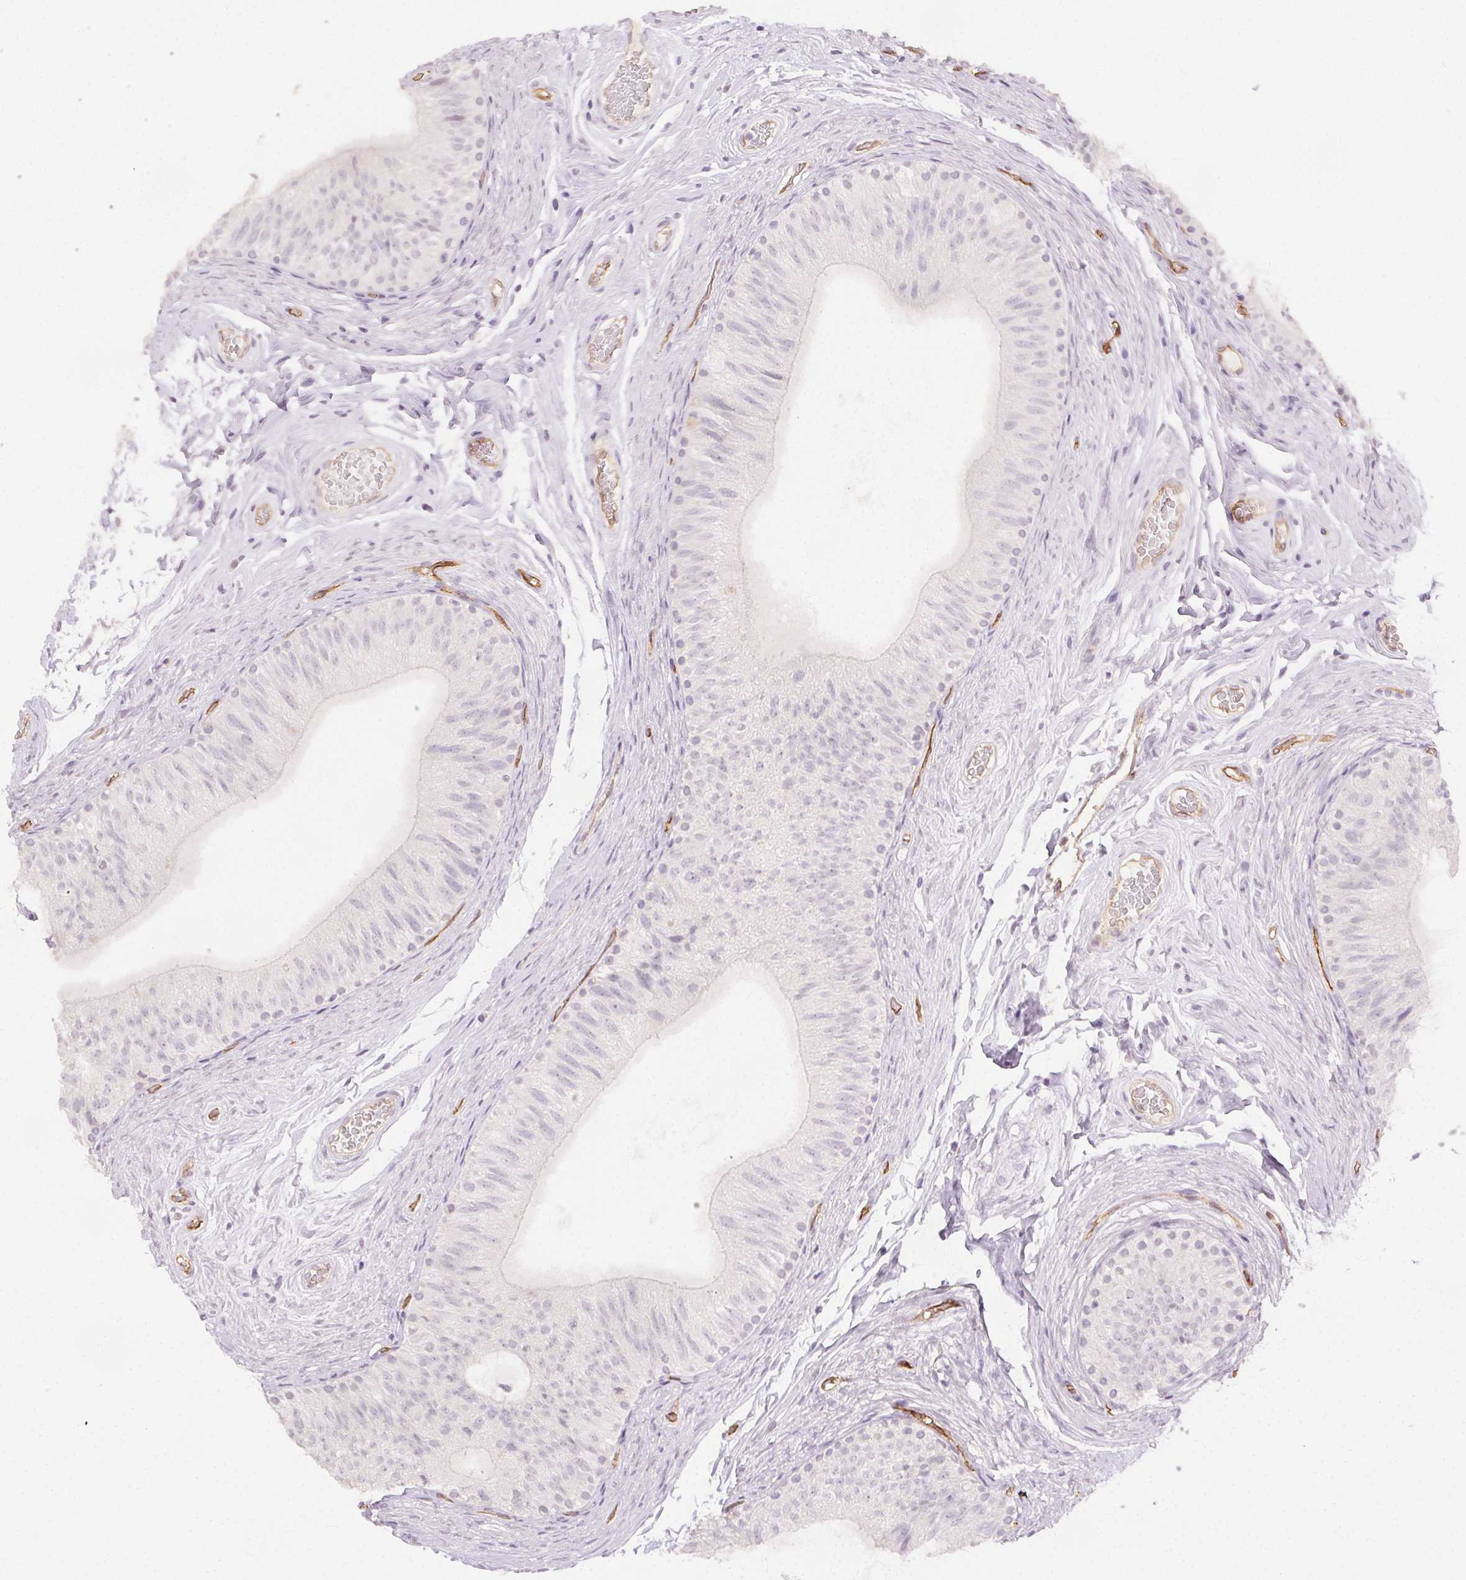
{"staining": {"intensity": "negative", "quantity": "none", "location": "none"}, "tissue": "epididymis", "cell_type": "Glandular cells", "image_type": "normal", "snomed": [{"axis": "morphology", "description": "Normal tissue, NOS"}, {"axis": "topography", "description": "Epididymis, spermatic cord, NOS"}, {"axis": "topography", "description": "Epididymis"}], "caption": "DAB (3,3'-diaminobenzidine) immunohistochemical staining of normal epididymis demonstrates no significant staining in glandular cells. (DAB immunohistochemistry with hematoxylin counter stain).", "gene": "PODXL", "patient": {"sex": "male", "age": 31}}